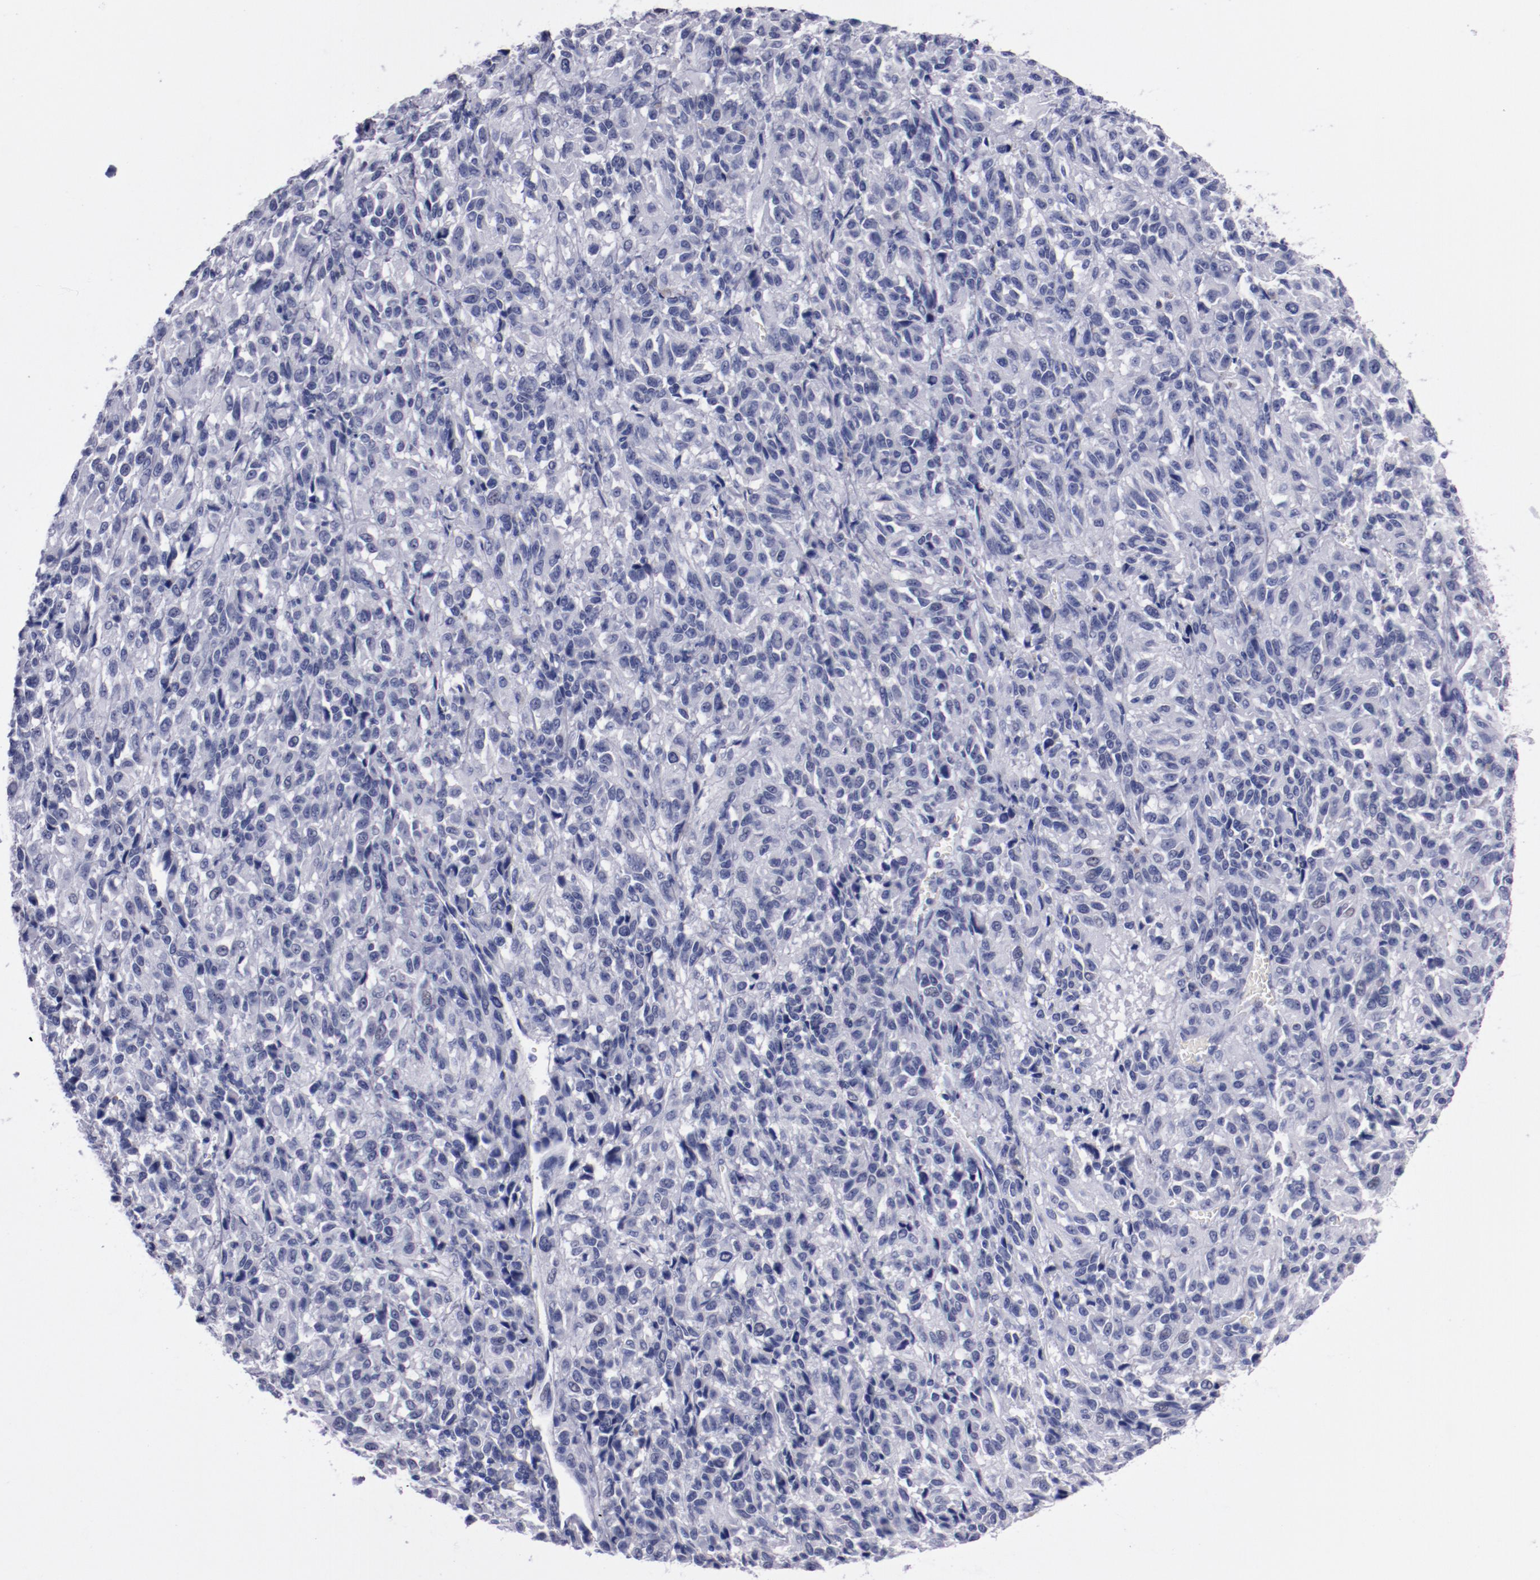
{"staining": {"intensity": "negative", "quantity": "none", "location": "none"}, "tissue": "melanoma", "cell_type": "Tumor cells", "image_type": "cancer", "snomed": [{"axis": "morphology", "description": "Malignant melanoma, Metastatic site"}, {"axis": "topography", "description": "Lung"}], "caption": "The photomicrograph demonstrates no significant staining in tumor cells of melanoma.", "gene": "HNF1B", "patient": {"sex": "male", "age": 64}}